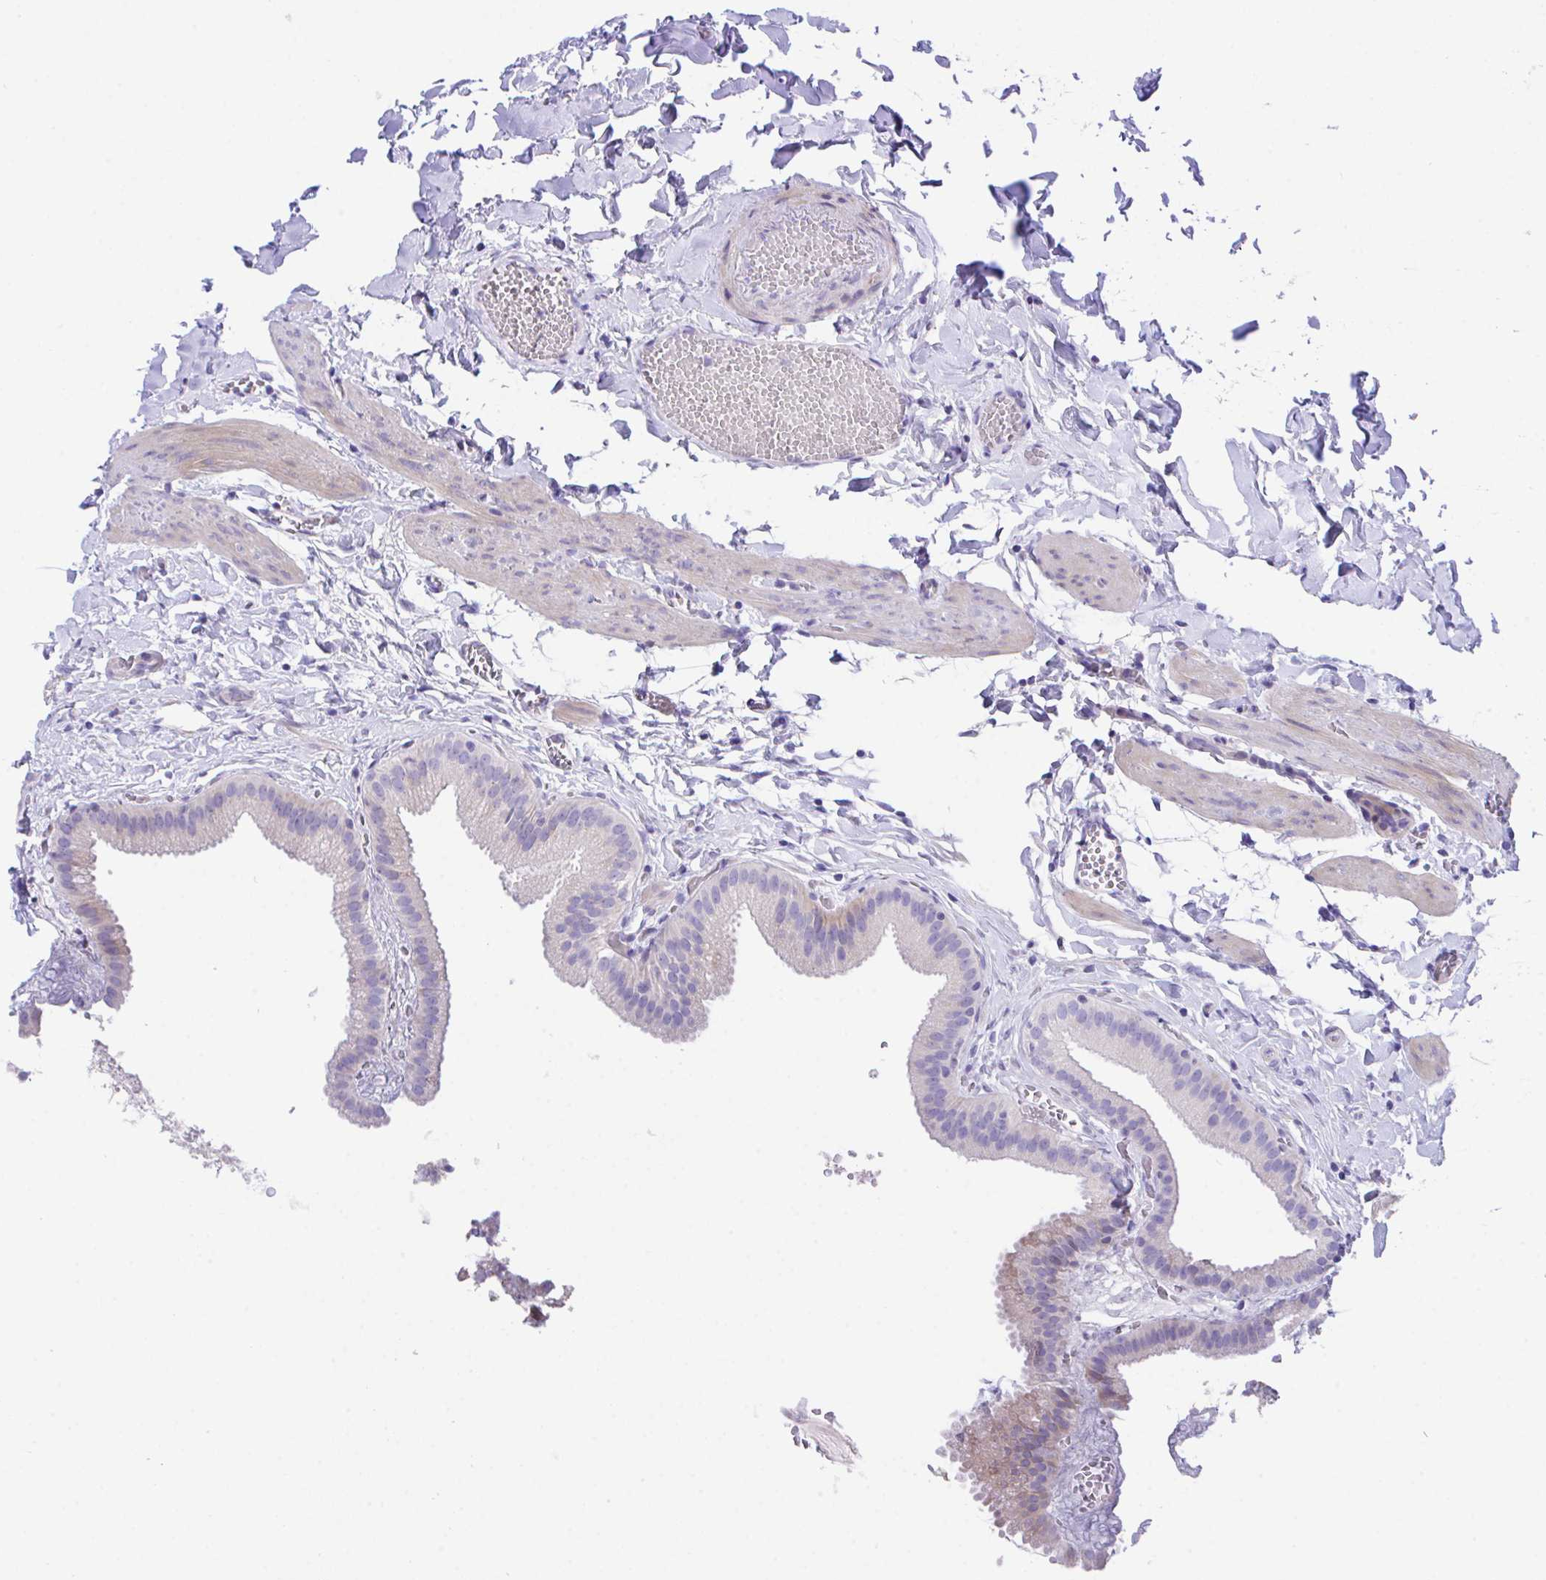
{"staining": {"intensity": "moderate", "quantity": "<25%", "location": "cytoplasmic/membranous"}, "tissue": "gallbladder", "cell_type": "Glandular cells", "image_type": "normal", "snomed": [{"axis": "morphology", "description": "Normal tissue, NOS"}, {"axis": "topography", "description": "Gallbladder"}], "caption": "IHC image of normal gallbladder stained for a protein (brown), which displays low levels of moderate cytoplasmic/membranous expression in about <25% of glandular cells.", "gene": "SLC16A6", "patient": {"sex": "female", "age": 63}}